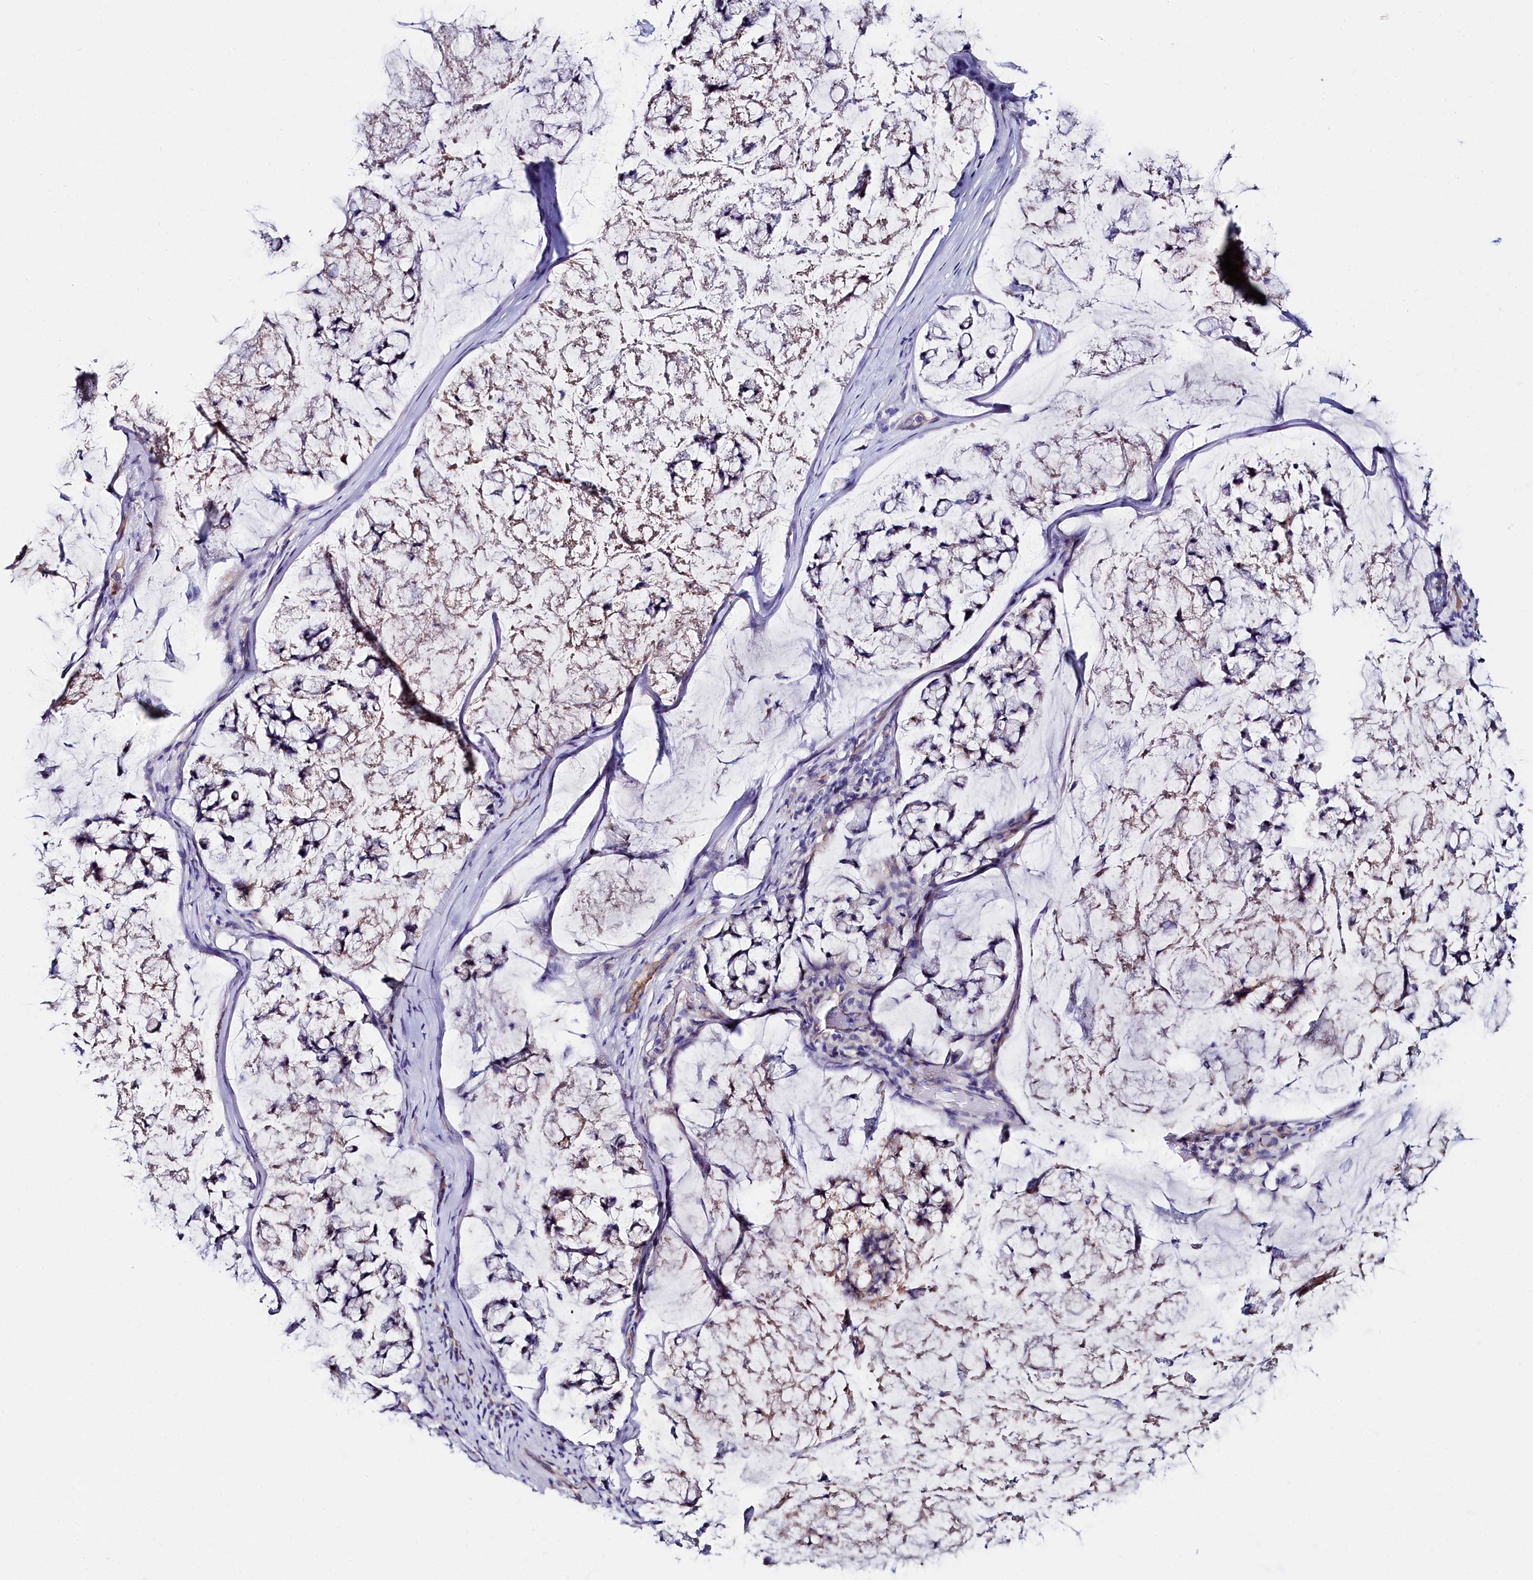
{"staining": {"intensity": "weak", "quantity": "25%-75%", "location": "cytoplasmic/membranous"}, "tissue": "stomach cancer", "cell_type": "Tumor cells", "image_type": "cancer", "snomed": [{"axis": "morphology", "description": "Adenocarcinoma, NOS"}, {"axis": "topography", "description": "Stomach, lower"}], "caption": "Human stomach cancer (adenocarcinoma) stained with a protein marker reveals weak staining in tumor cells.", "gene": "SLC49A3", "patient": {"sex": "male", "age": 67}}